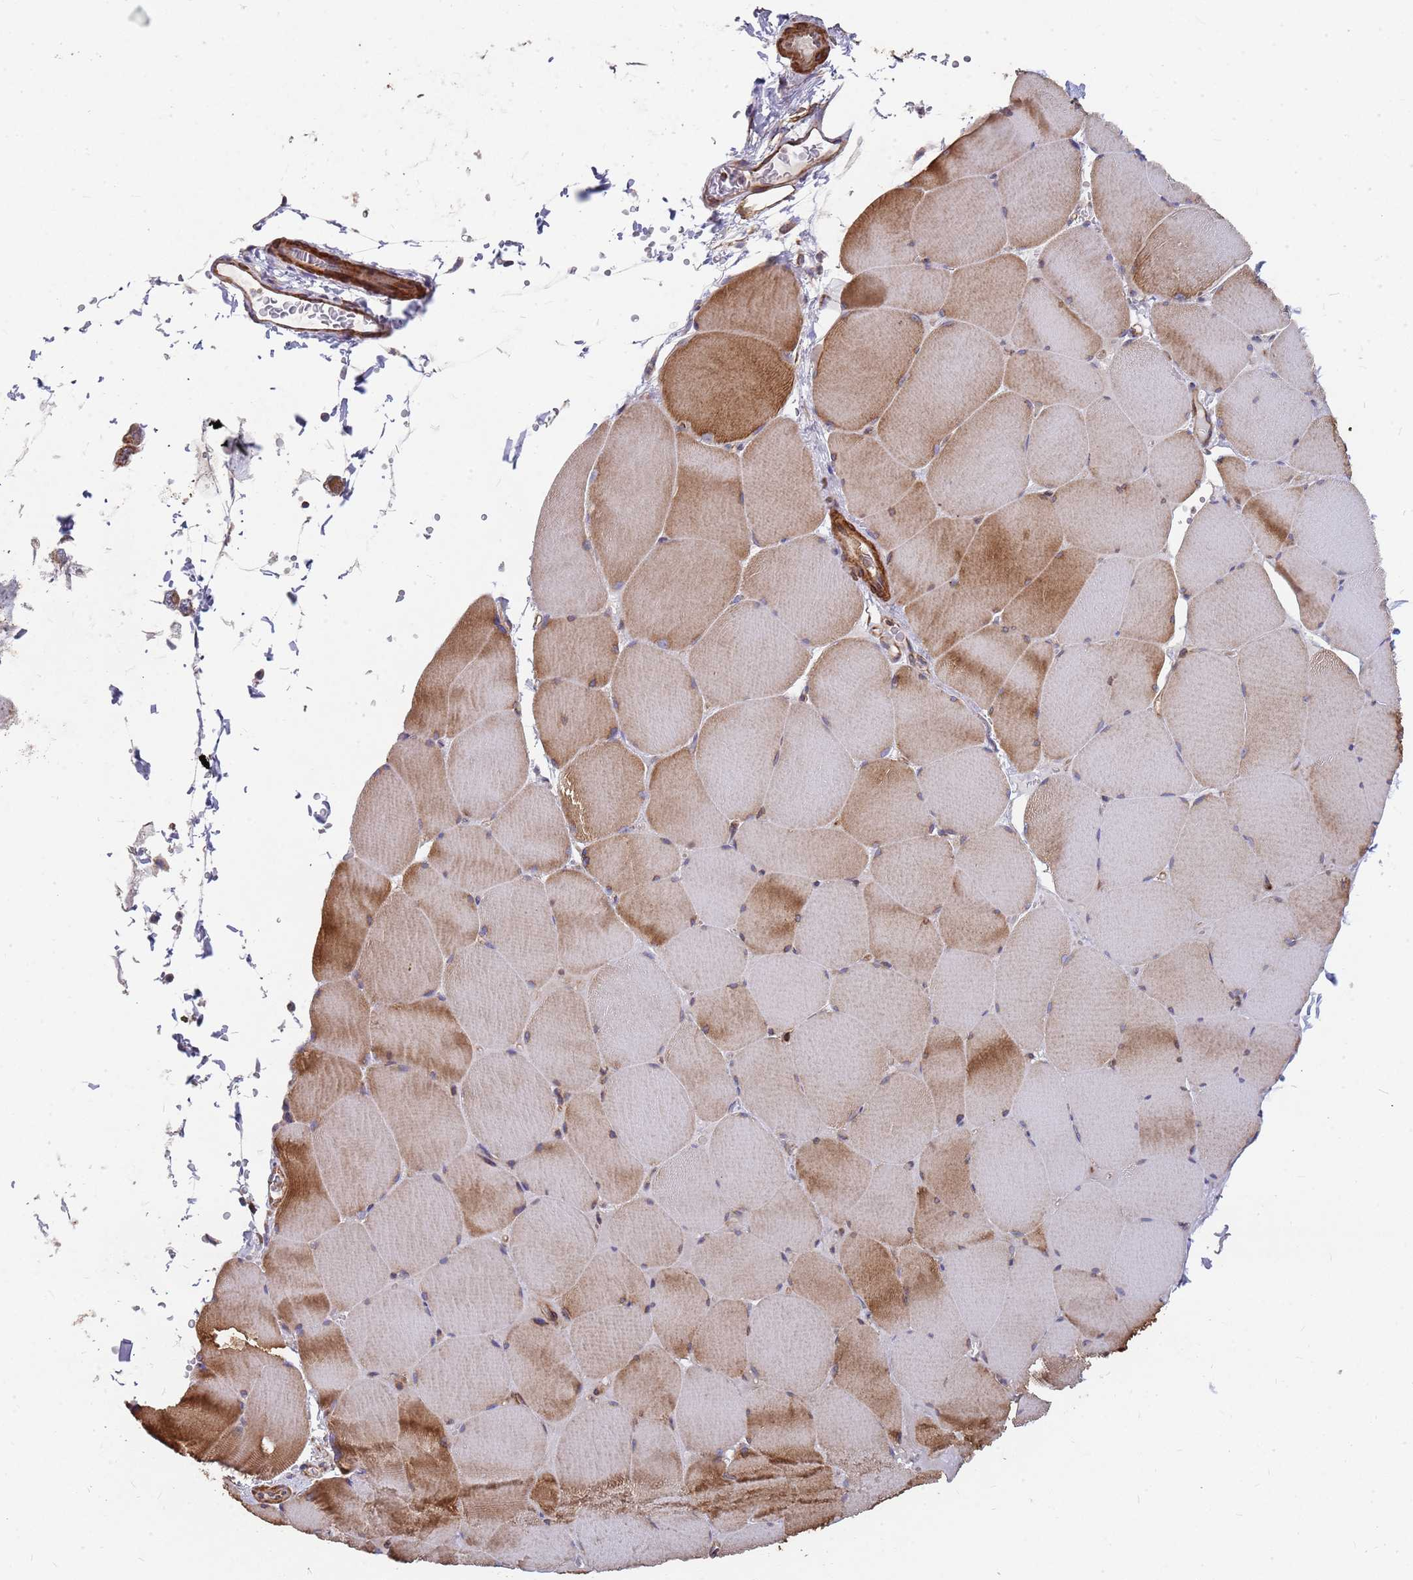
{"staining": {"intensity": "strong", "quantity": "25%-75%", "location": "cytoplasmic/membranous"}, "tissue": "skeletal muscle", "cell_type": "Myocytes", "image_type": "normal", "snomed": [{"axis": "morphology", "description": "Normal tissue, NOS"}, {"axis": "topography", "description": "Skeletal muscle"}, {"axis": "topography", "description": "Head-Neck"}], "caption": "Immunohistochemistry (IHC) of benign human skeletal muscle exhibits high levels of strong cytoplasmic/membranous staining in approximately 25%-75% of myocytes.", "gene": "WDFY3", "patient": {"sex": "male", "age": 66}}